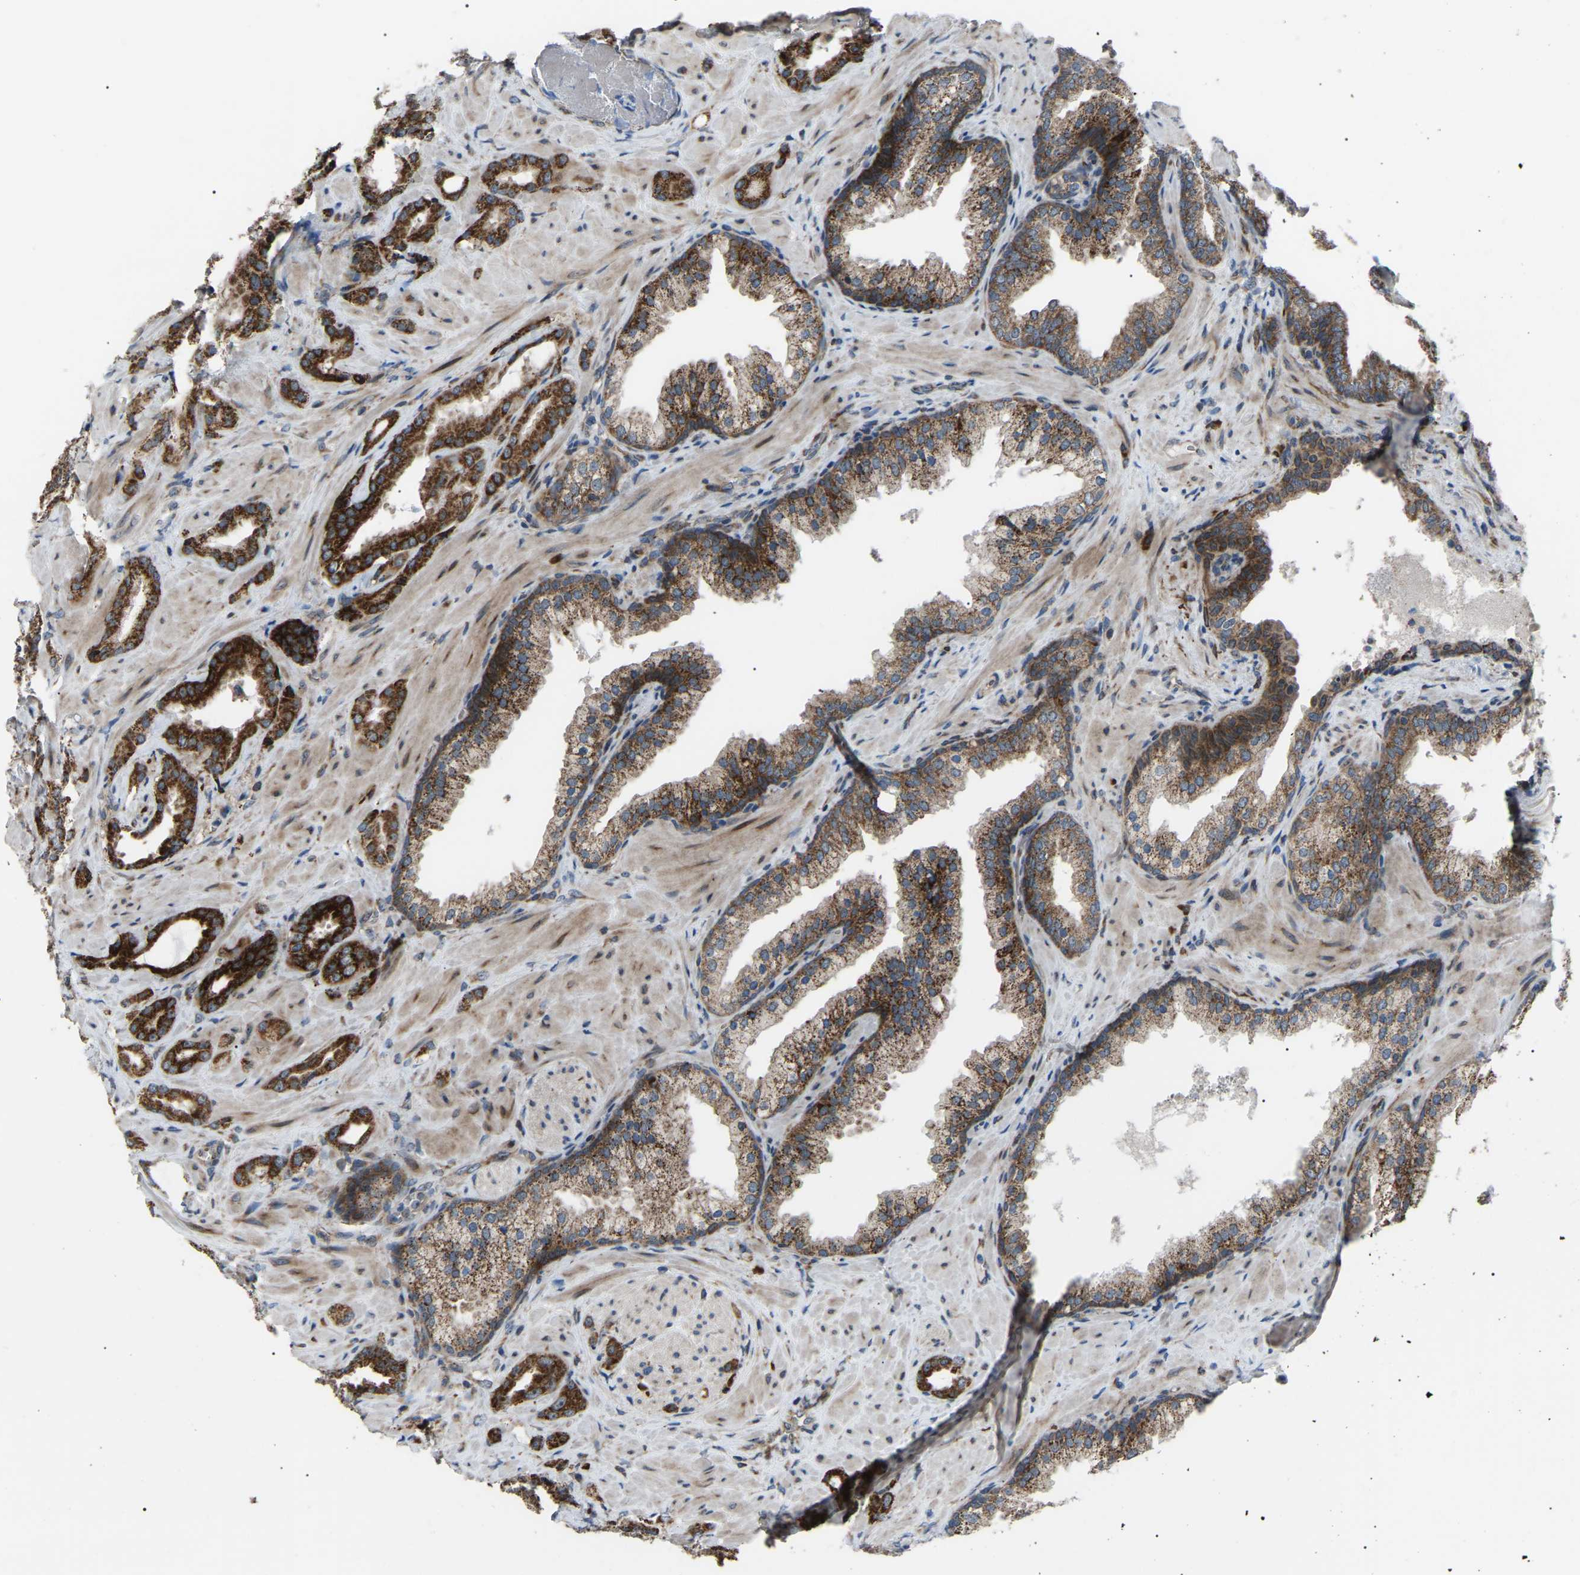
{"staining": {"intensity": "strong", "quantity": ">75%", "location": "cytoplasmic/membranous"}, "tissue": "prostate cancer", "cell_type": "Tumor cells", "image_type": "cancer", "snomed": [{"axis": "morphology", "description": "Adenocarcinoma, High grade"}, {"axis": "topography", "description": "Prostate"}], "caption": "This image reveals immunohistochemistry staining of human high-grade adenocarcinoma (prostate), with high strong cytoplasmic/membranous expression in about >75% of tumor cells.", "gene": "AGO2", "patient": {"sex": "male", "age": 64}}